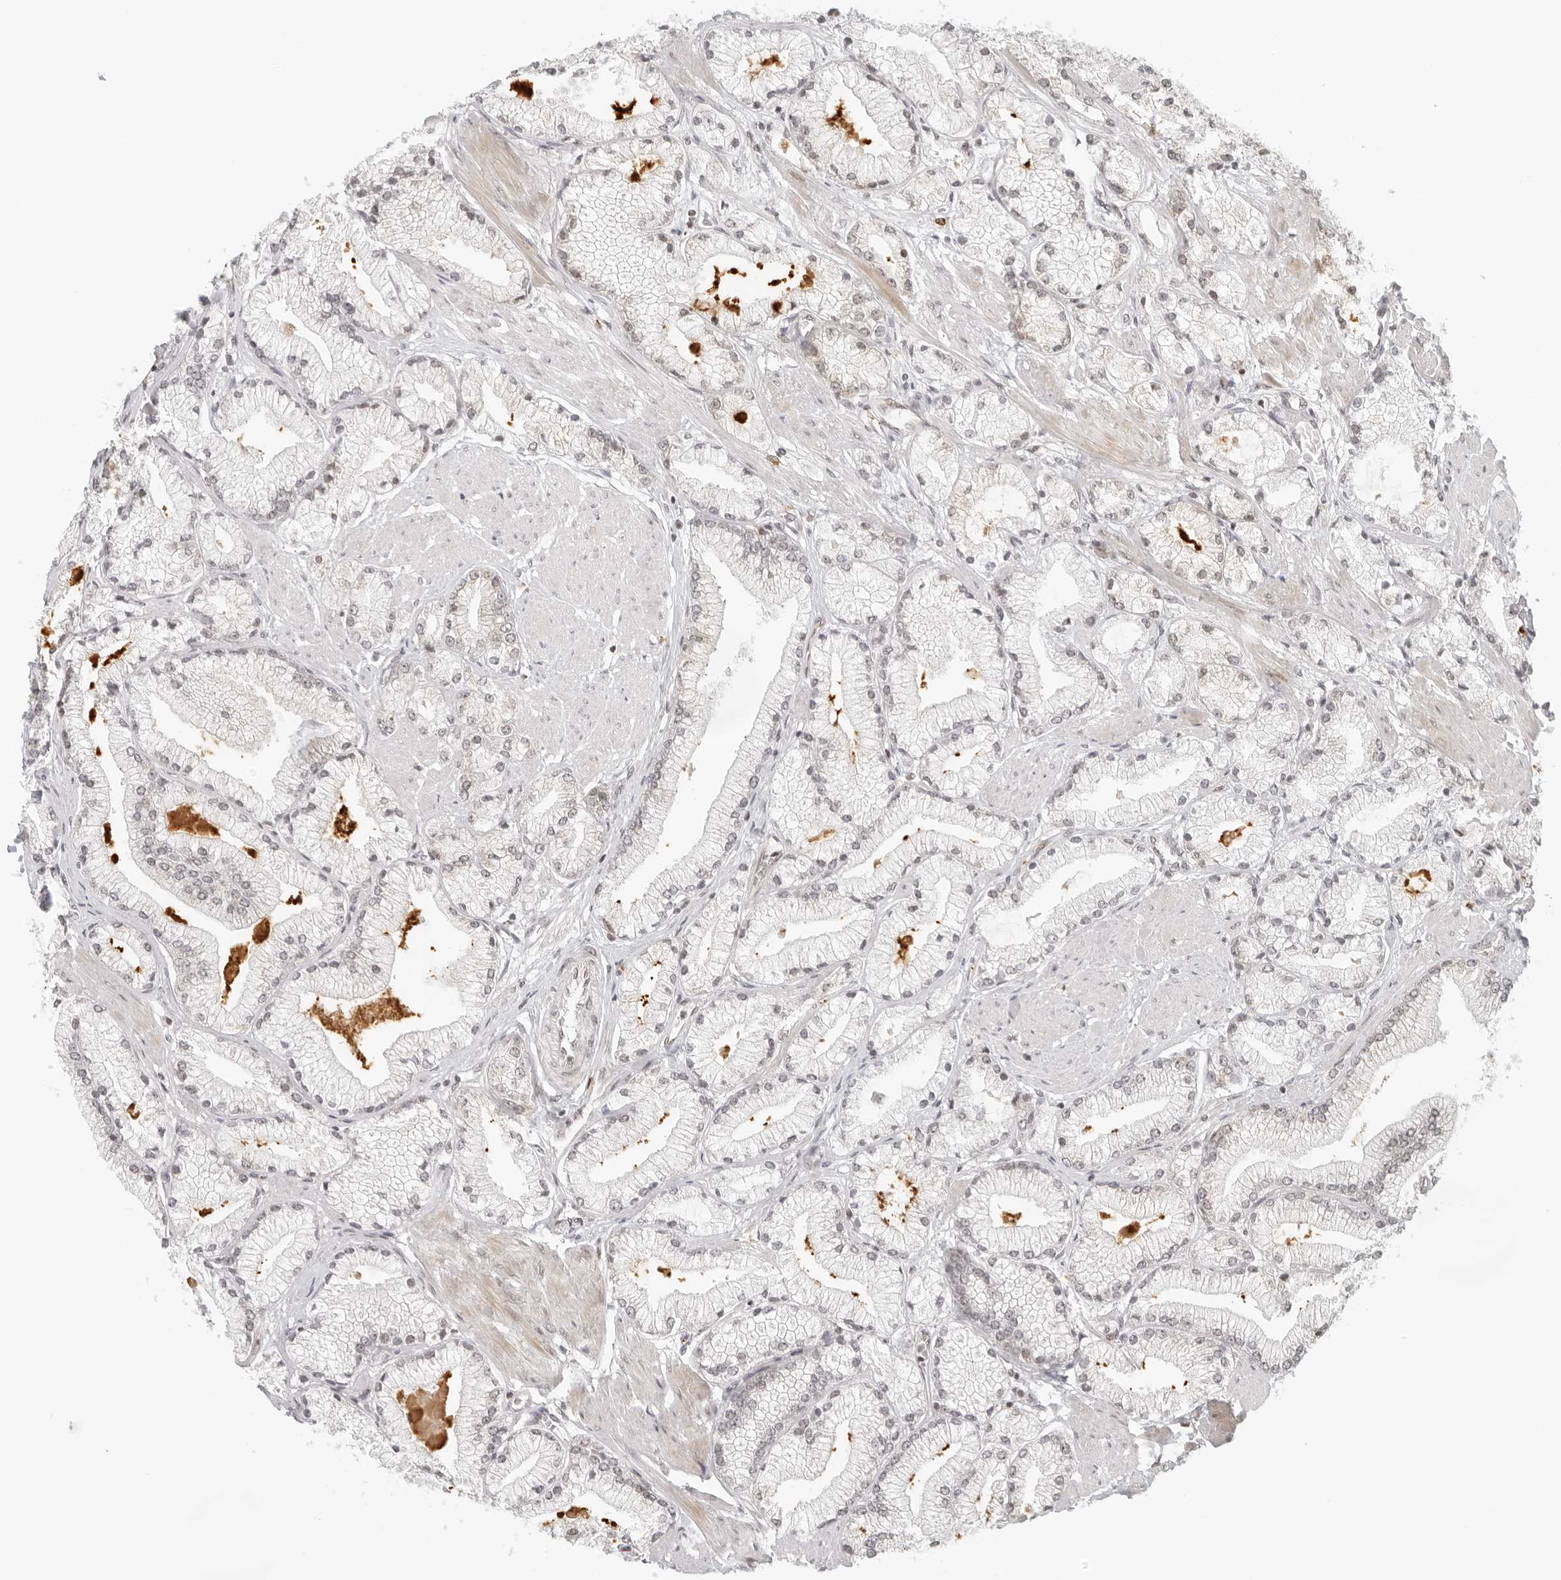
{"staining": {"intensity": "weak", "quantity": "<25%", "location": "nuclear"}, "tissue": "prostate cancer", "cell_type": "Tumor cells", "image_type": "cancer", "snomed": [{"axis": "morphology", "description": "Adenocarcinoma, High grade"}, {"axis": "topography", "description": "Prostate"}], "caption": "The micrograph shows no significant expression in tumor cells of prostate adenocarcinoma (high-grade).", "gene": "ZNF407", "patient": {"sex": "male", "age": 50}}